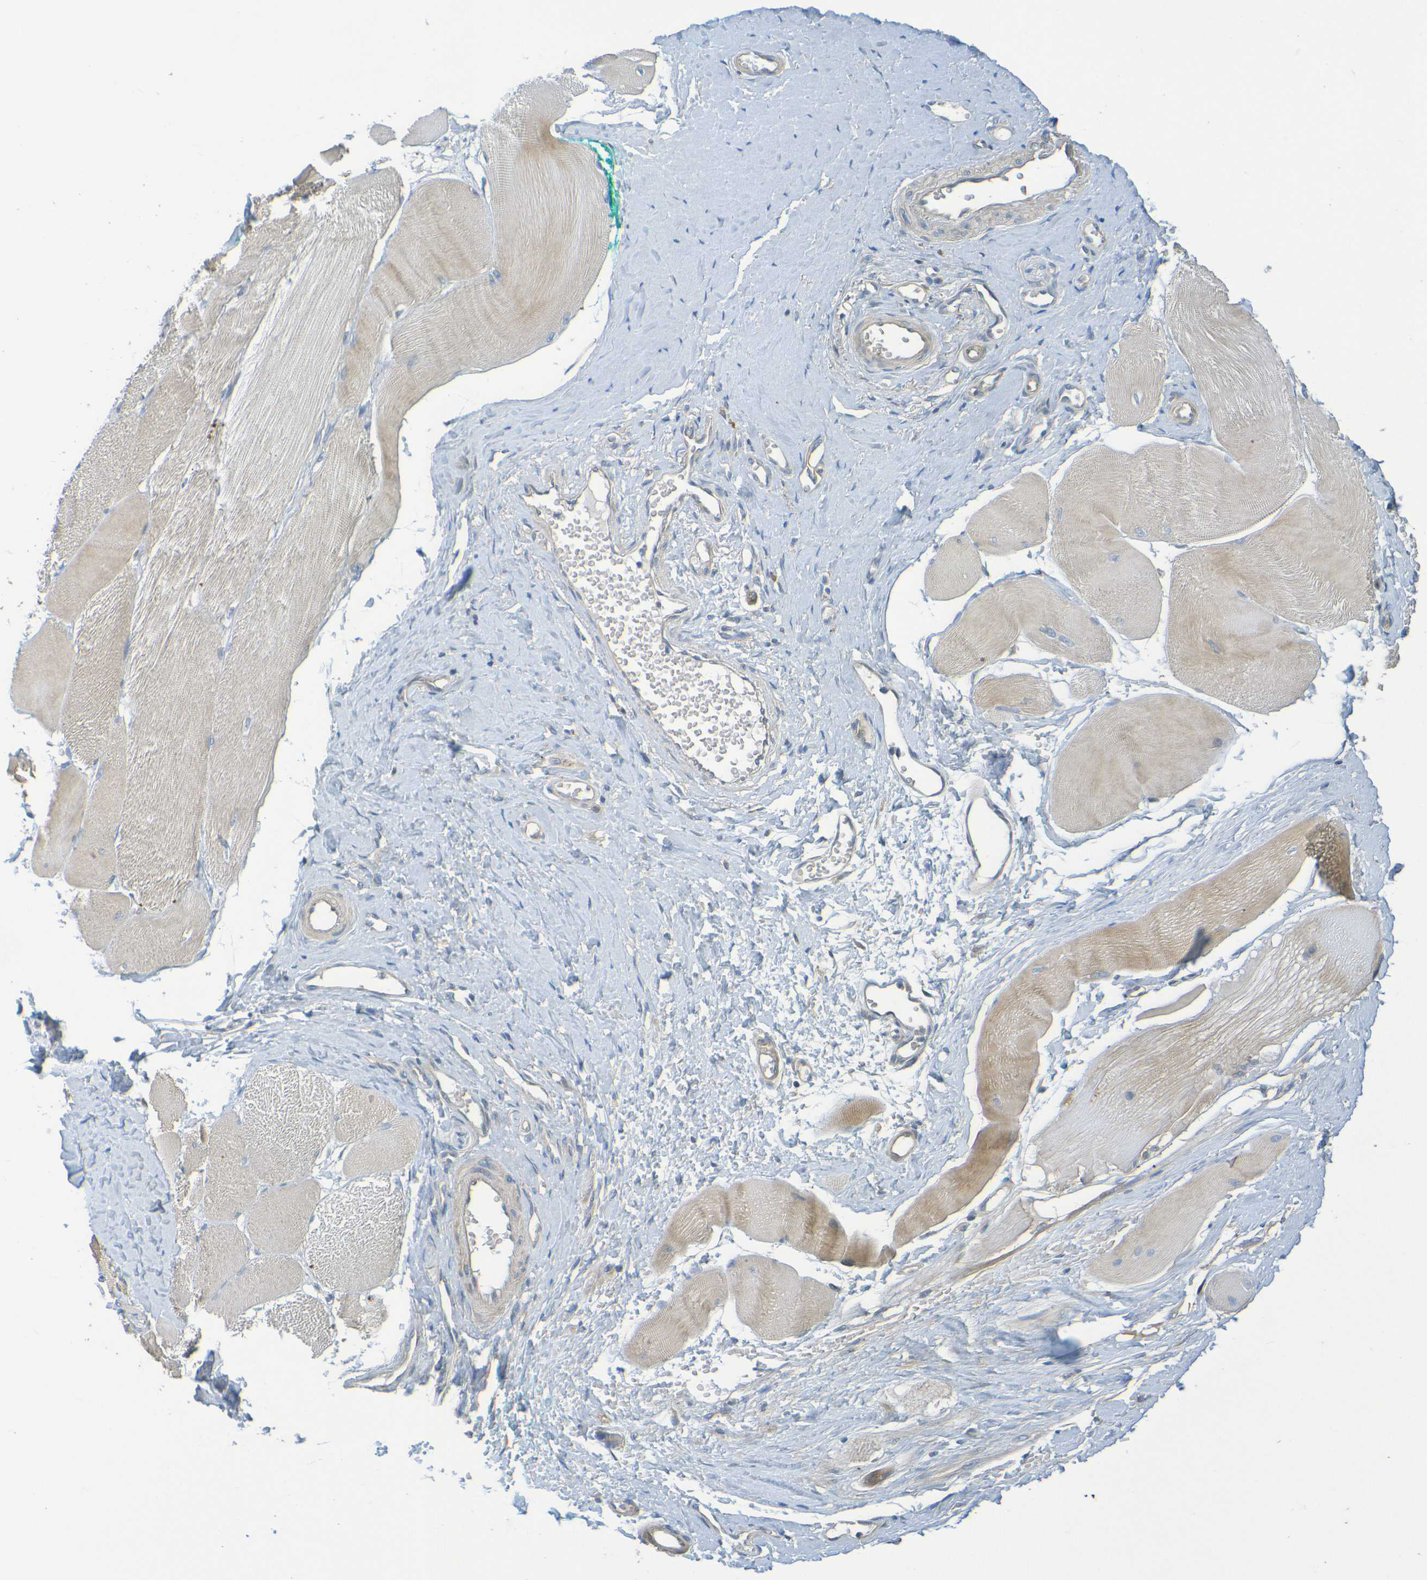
{"staining": {"intensity": "weak", "quantity": ">75%", "location": "cytoplasmic/membranous"}, "tissue": "skeletal muscle", "cell_type": "Myocytes", "image_type": "normal", "snomed": [{"axis": "morphology", "description": "Normal tissue, NOS"}, {"axis": "morphology", "description": "Squamous cell carcinoma, NOS"}, {"axis": "topography", "description": "Skeletal muscle"}], "caption": "High-power microscopy captured an IHC histopathology image of unremarkable skeletal muscle, revealing weak cytoplasmic/membranous staining in about >75% of myocytes.", "gene": "CYP4F2", "patient": {"sex": "male", "age": 51}}